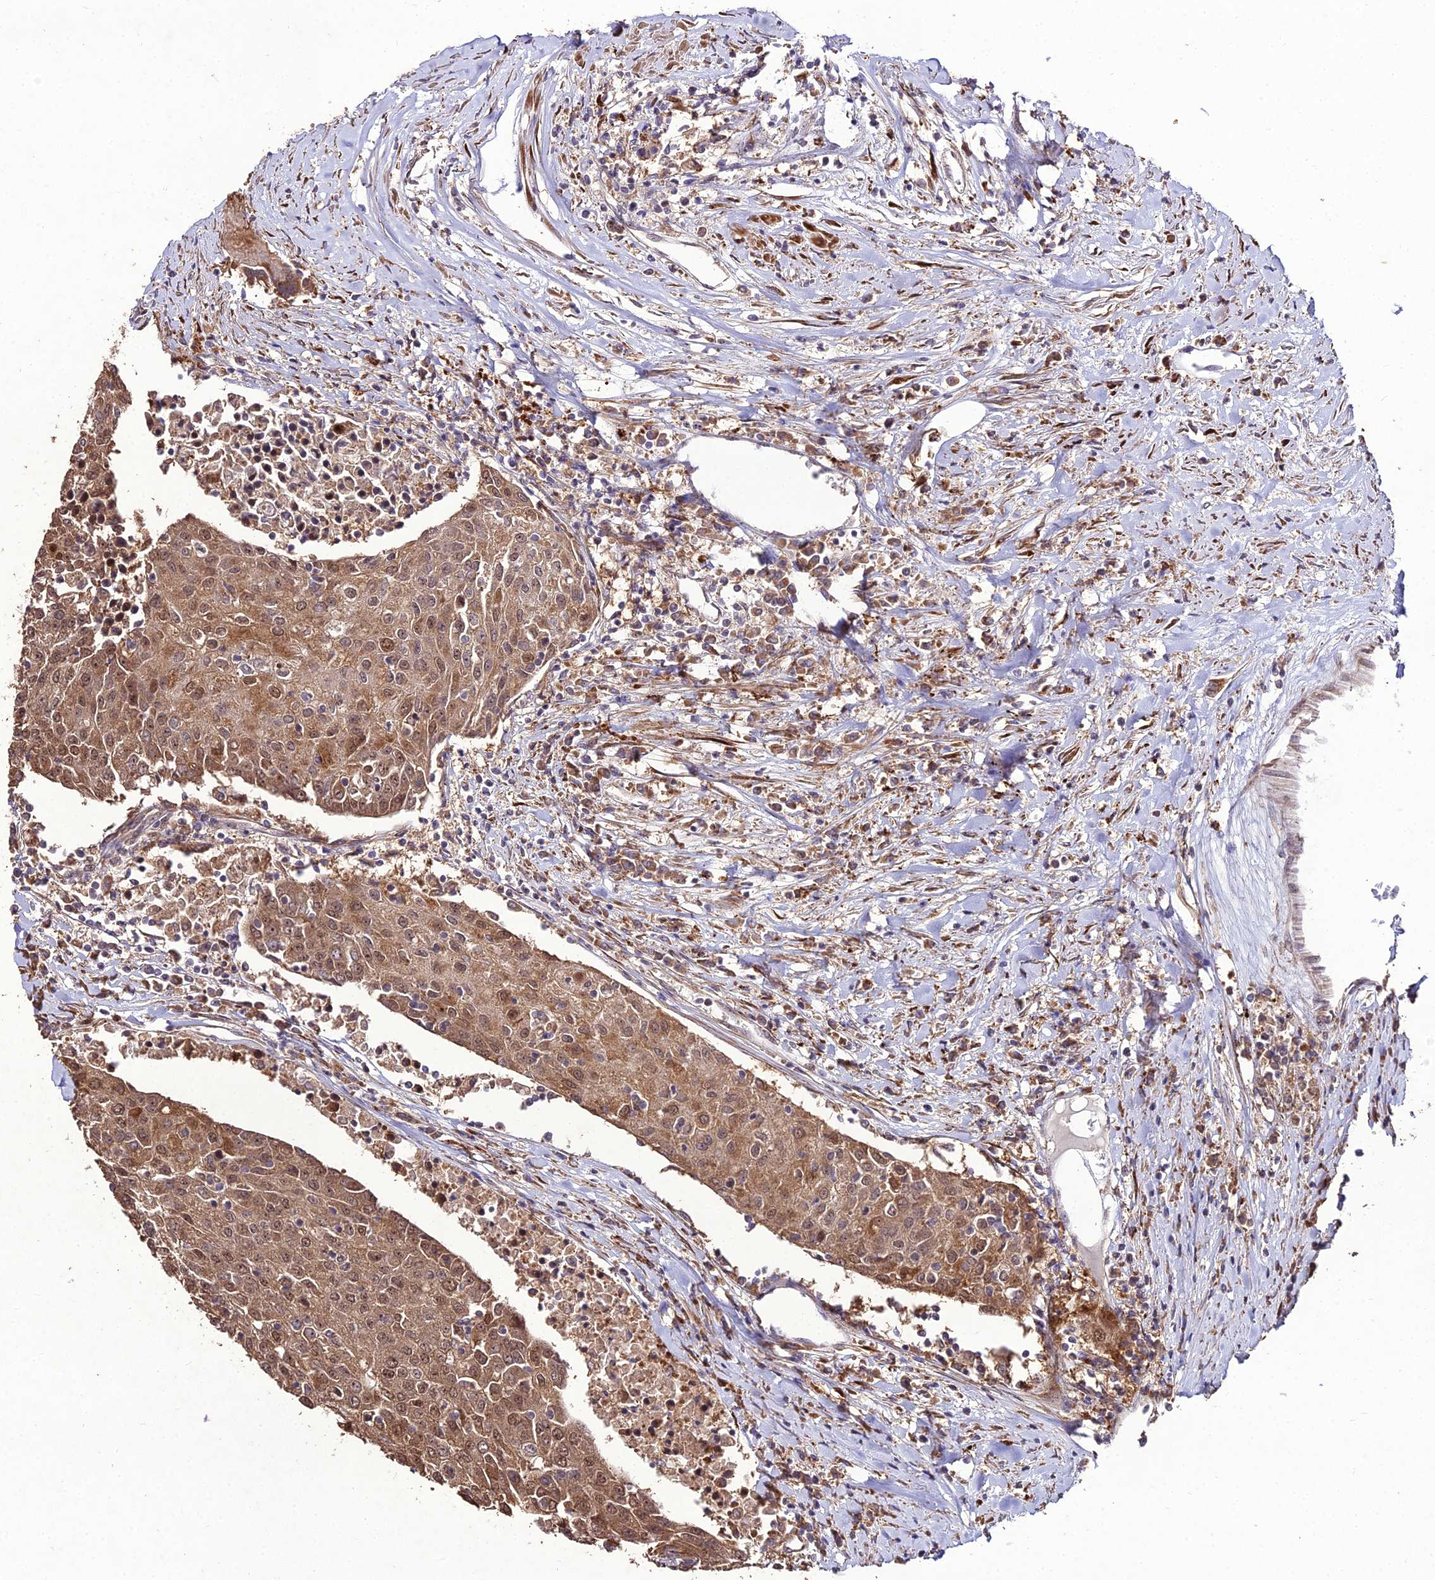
{"staining": {"intensity": "moderate", "quantity": ">75%", "location": "cytoplasmic/membranous,nuclear"}, "tissue": "urothelial cancer", "cell_type": "Tumor cells", "image_type": "cancer", "snomed": [{"axis": "morphology", "description": "Urothelial carcinoma, High grade"}, {"axis": "topography", "description": "Urinary bladder"}], "caption": "Protein staining of urothelial cancer tissue demonstrates moderate cytoplasmic/membranous and nuclear expression in about >75% of tumor cells.", "gene": "ZNF766", "patient": {"sex": "female", "age": 85}}